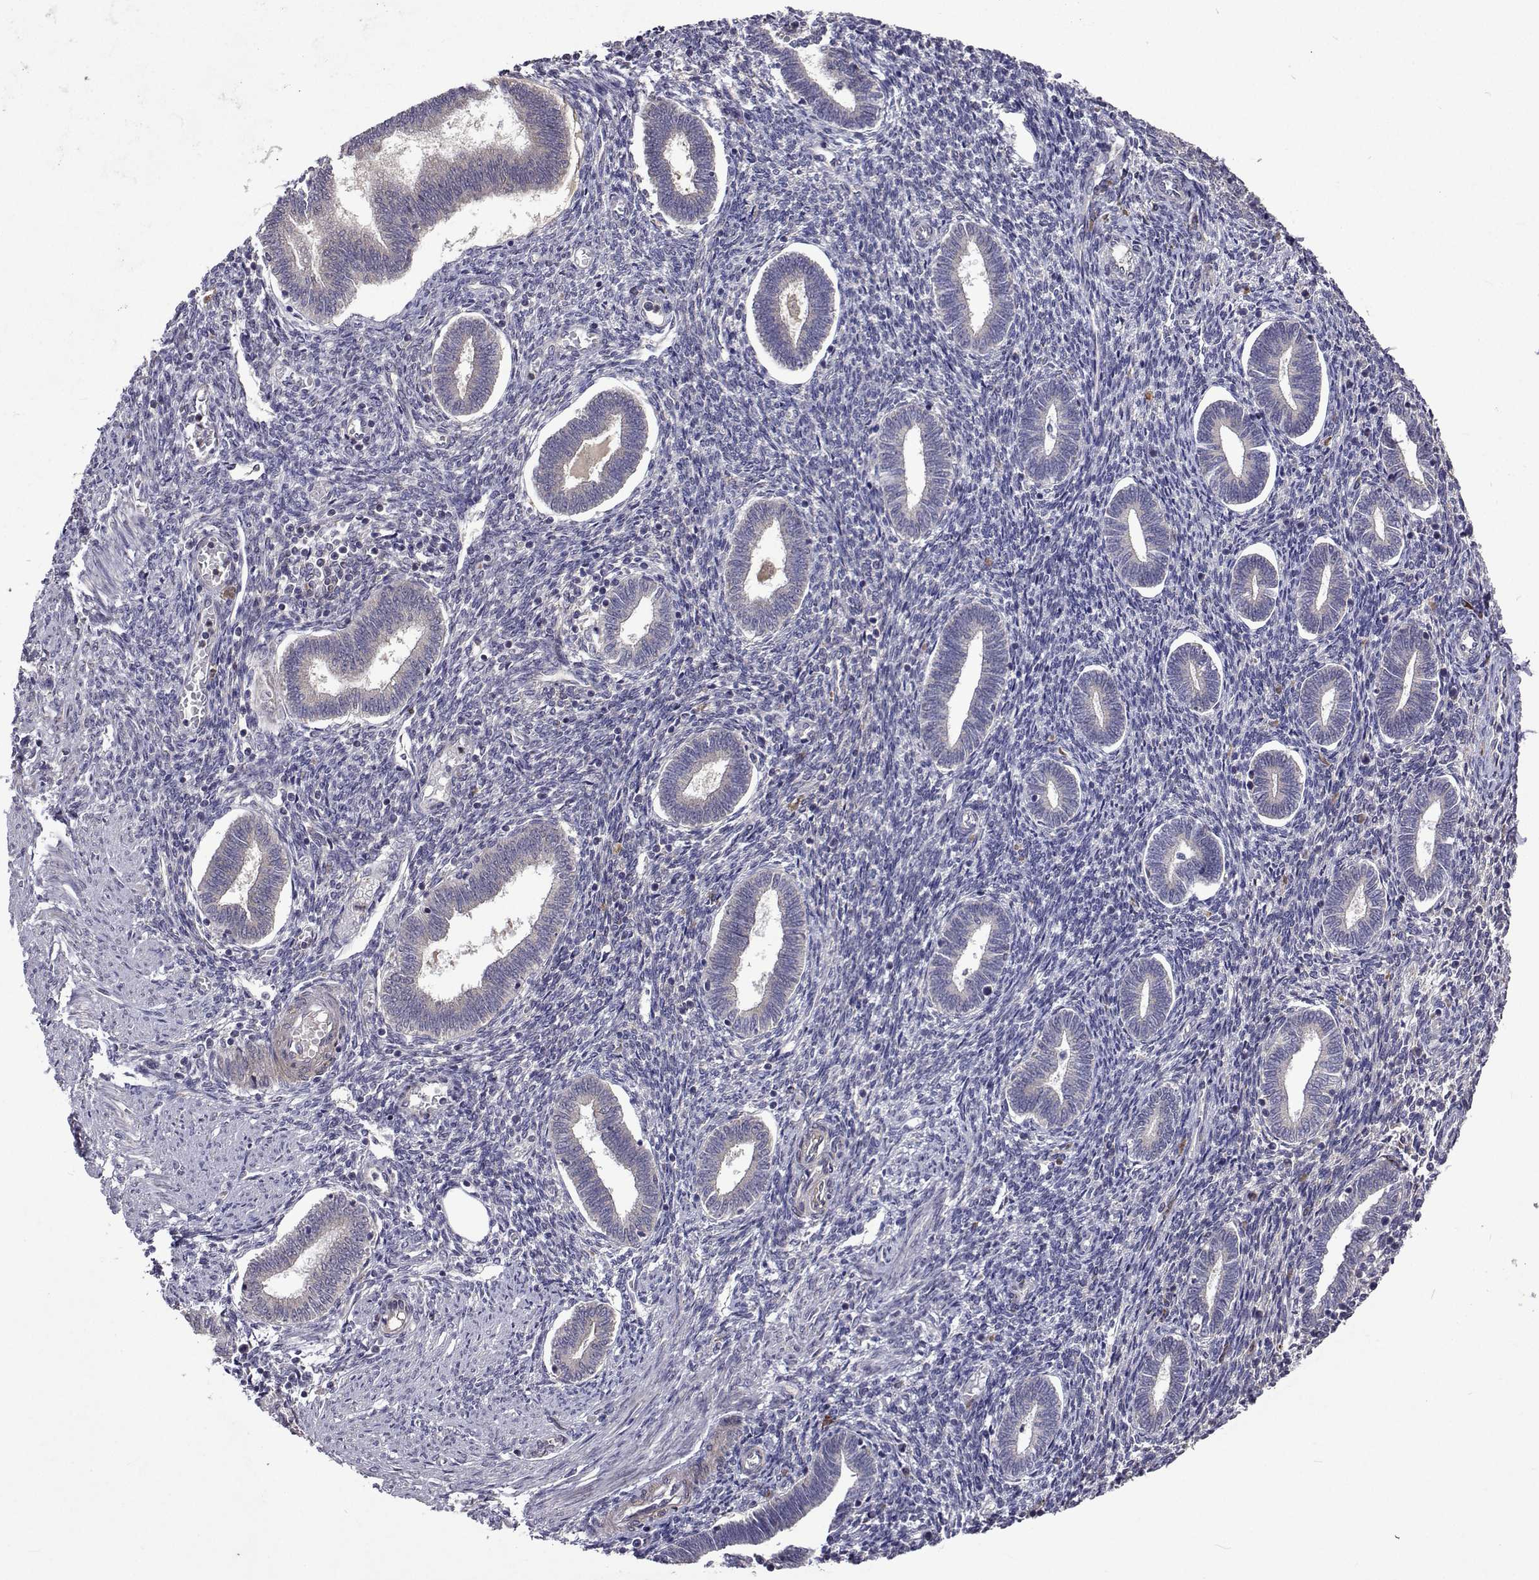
{"staining": {"intensity": "negative", "quantity": "none", "location": "none"}, "tissue": "endometrium", "cell_type": "Cells in endometrial stroma", "image_type": "normal", "snomed": [{"axis": "morphology", "description": "Normal tissue, NOS"}, {"axis": "topography", "description": "Endometrium"}], "caption": "There is no significant positivity in cells in endometrial stroma of endometrium. The staining was performed using DAB to visualize the protein expression in brown, while the nuclei were stained in blue with hematoxylin (Magnification: 20x).", "gene": "TARBP2", "patient": {"sex": "female", "age": 42}}